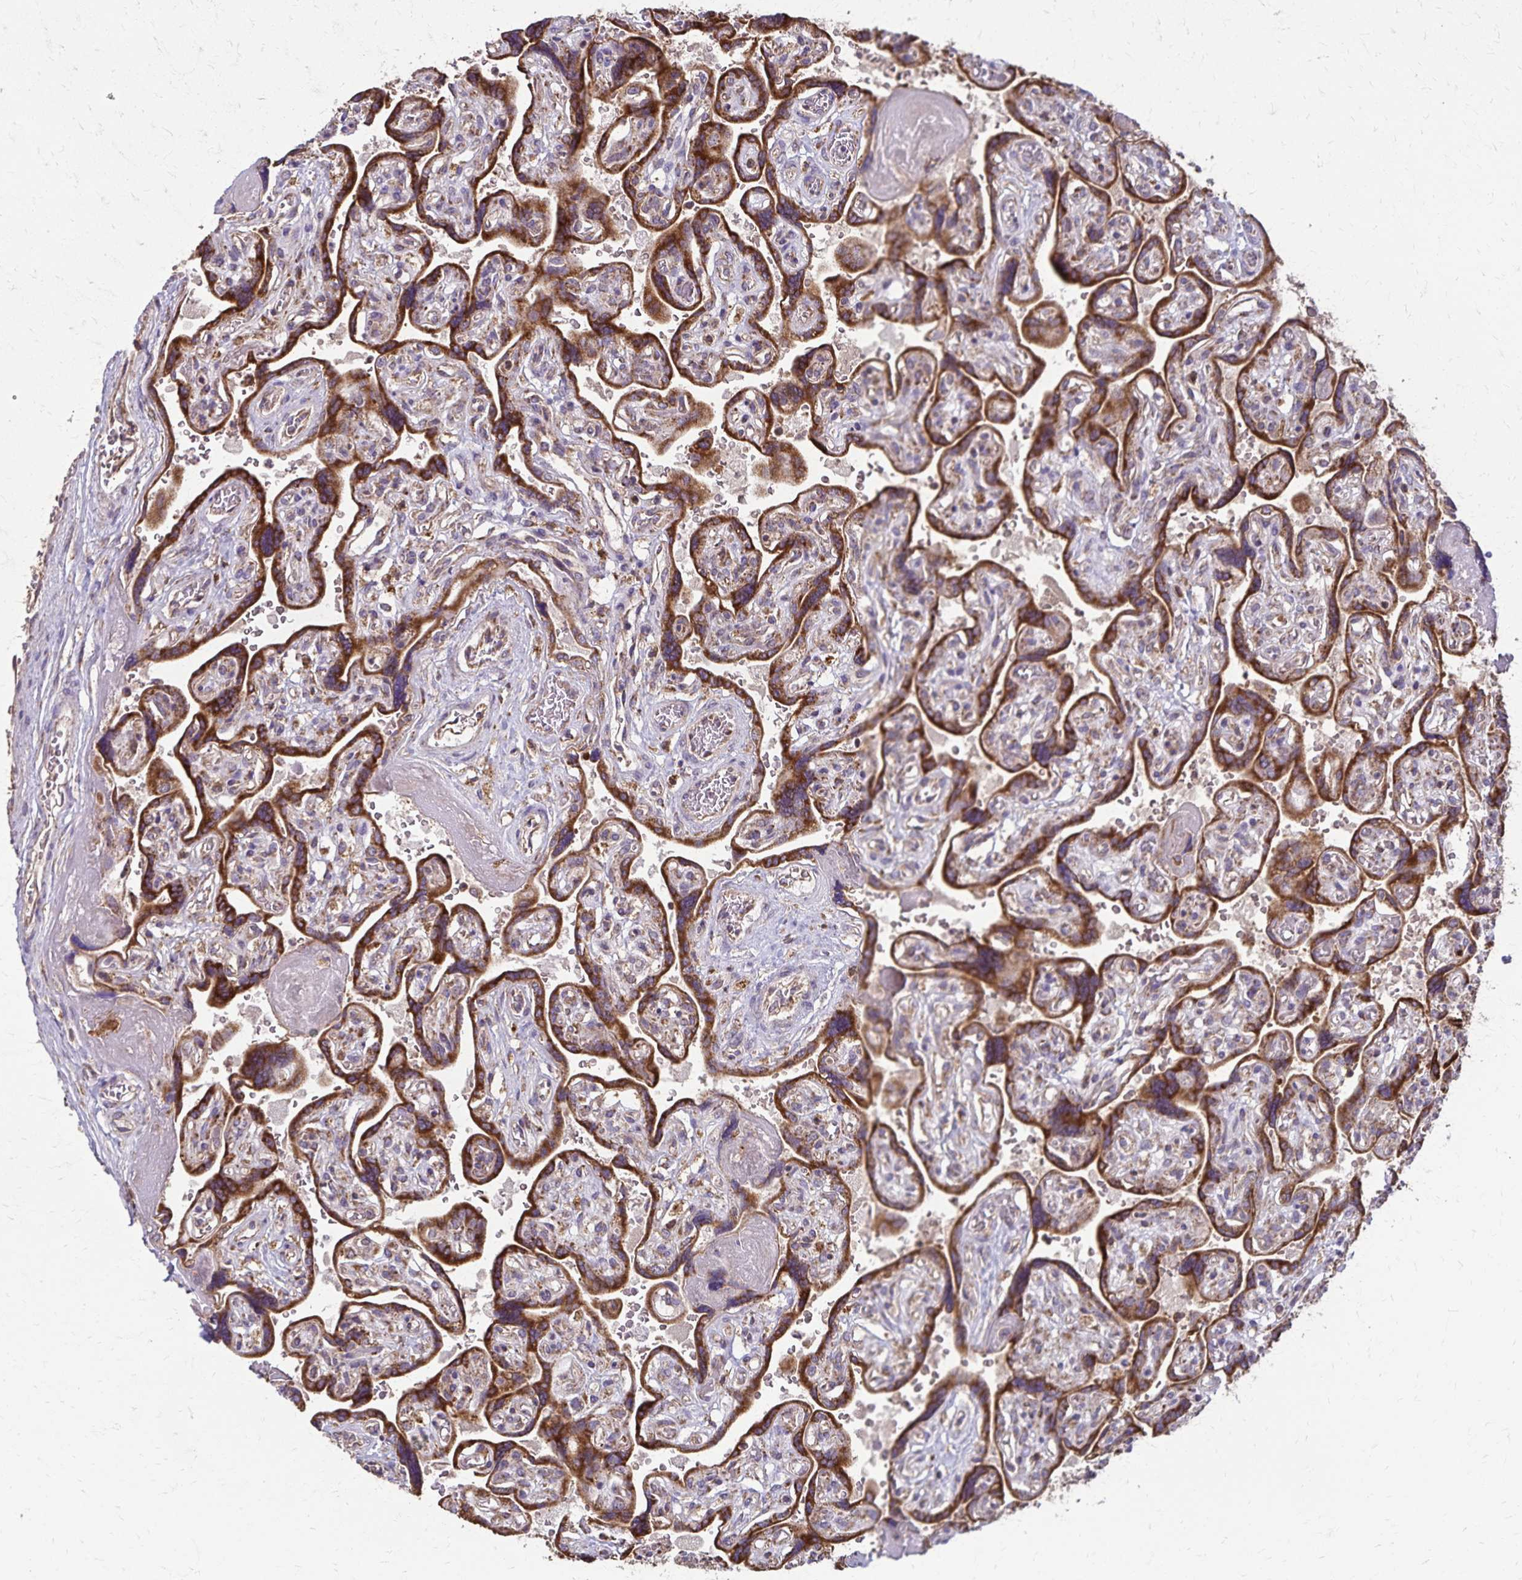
{"staining": {"intensity": "moderate", "quantity": ">75%", "location": "cytoplasmic/membranous"}, "tissue": "placenta", "cell_type": "Decidual cells", "image_type": "normal", "snomed": [{"axis": "morphology", "description": "Normal tissue, NOS"}, {"axis": "topography", "description": "Placenta"}], "caption": "Immunohistochemistry (IHC) micrograph of unremarkable placenta stained for a protein (brown), which displays medium levels of moderate cytoplasmic/membranous positivity in about >75% of decidual cells.", "gene": "RNF10", "patient": {"sex": "female", "age": 32}}